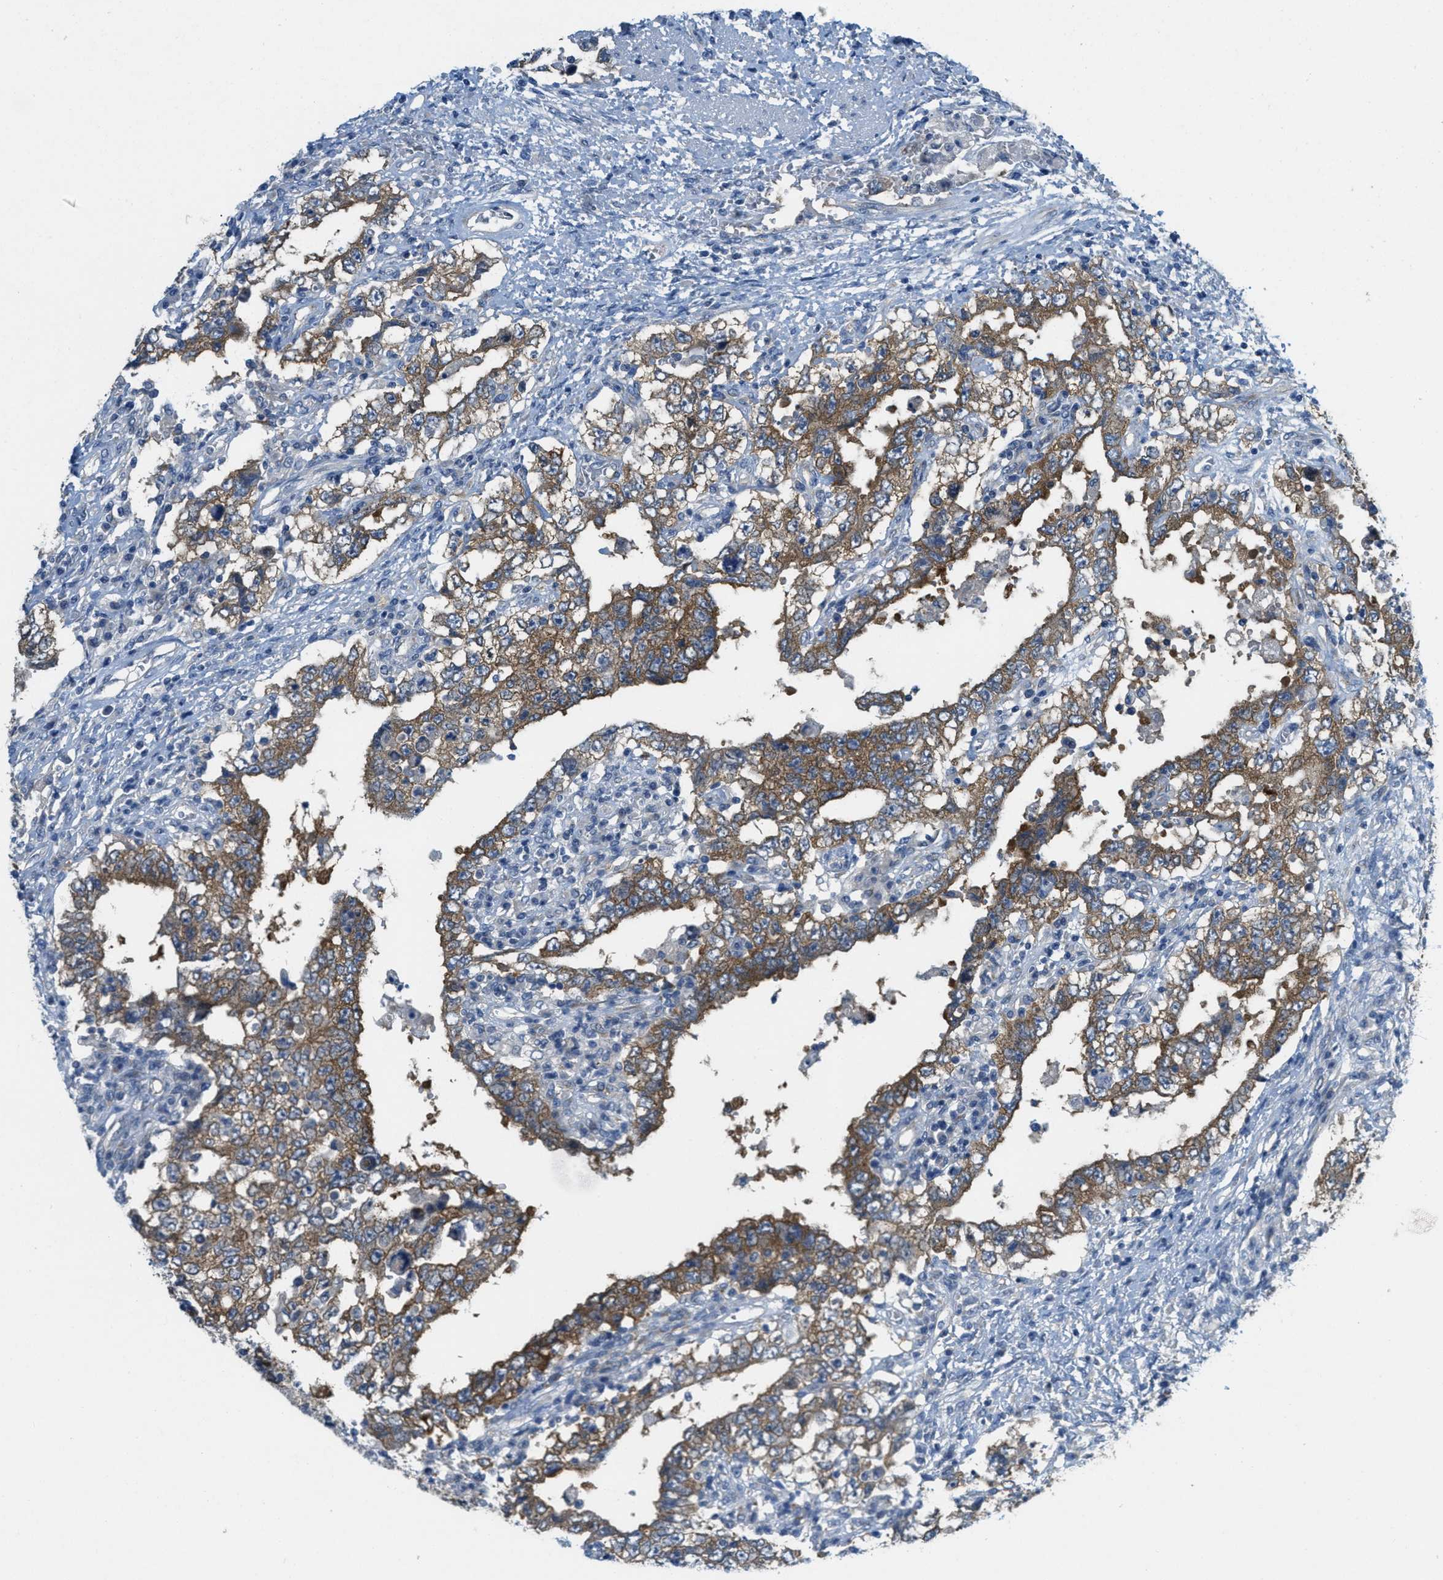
{"staining": {"intensity": "strong", "quantity": ">75%", "location": "cytoplasmic/membranous"}, "tissue": "testis cancer", "cell_type": "Tumor cells", "image_type": "cancer", "snomed": [{"axis": "morphology", "description": "Carcinoma, Embryonal, NOS"}, {"axis": "topography", "description": "Testis"}], "caption": "Immunohistochemical staining of testis embryonal carcinoma shows strong cytoplasmic/membranous protein expression in about >75% of tumor cells.", "gene": "ZFYVE9", "patient": {"sex": "male", "age": 26}}